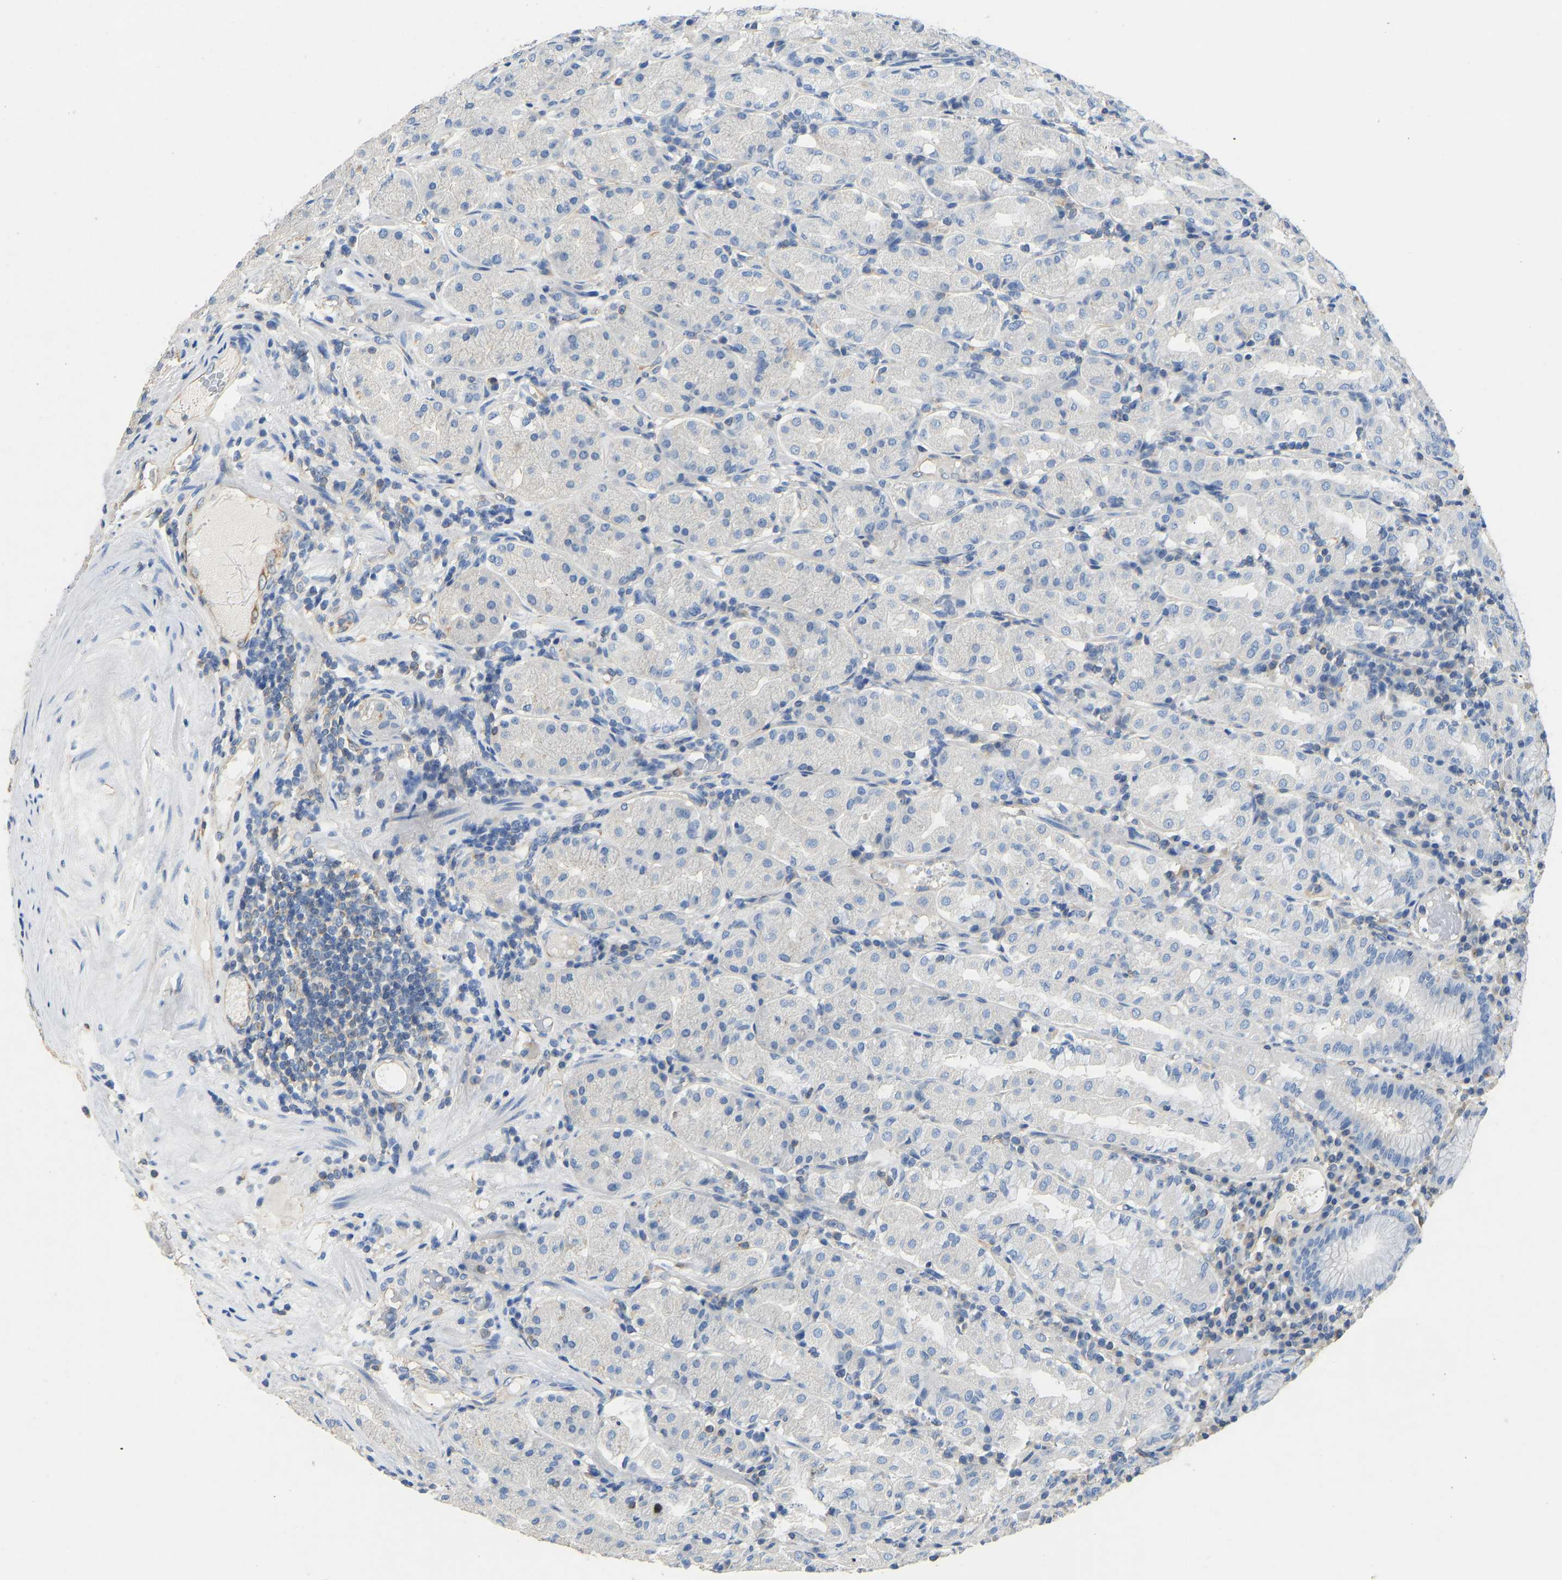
{"staining": {"intensity": "negative", "quantity": "none", "location": "none"}, "tissue": "stomach", "cell_type": "Glandular cells", "image_type": "normal", "snomed": [{"axis": "morphology", "description": "Normal tissue, NOS"}, {"axis": "topography", "description": "Stomach"}, {"axis": "topography", "description": "Stomach, lower"}], "caption": "A high-resolution image shows immunohistochemistry staining of benign stomach, which exhibits no significant staining in glandular cells. (Brightfield microscopy of DAB (3,3'-diaminobenzidine) IHC at high magnification).", "gene": "TECTA", "patient": {"sex": "female", "age": 56}}